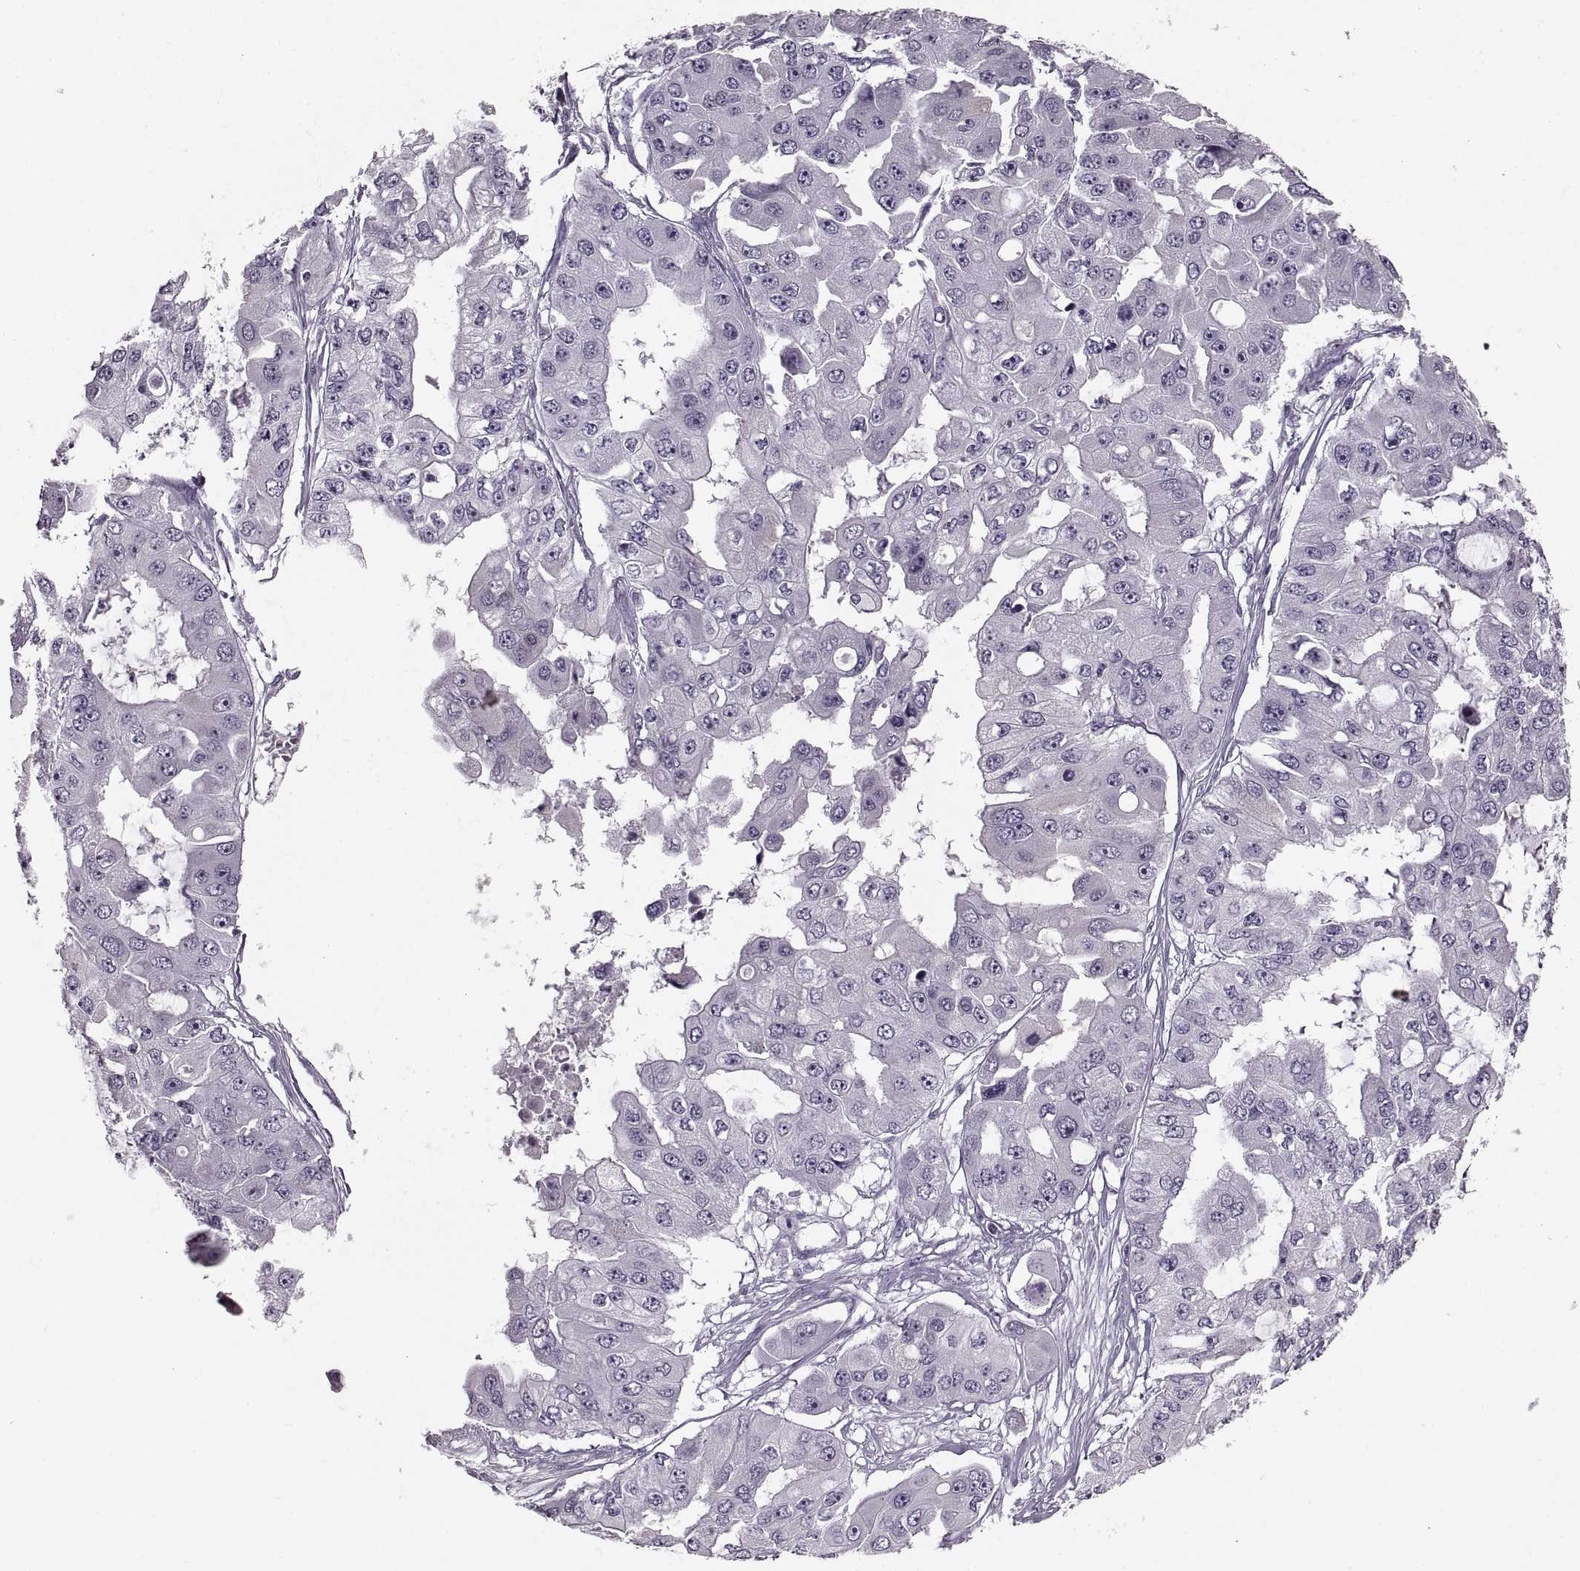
{"staining": {"intensity": "negative", "quantity": "none", "location": "none"}, "tissue": "ovarian cancer", "cell_type": "Tumor cells", "image_type": "cancer", "snomed": [{"axis": "morphology", "description": "Cystadenocarcinoma, serous, NOS"}, {"axis": "topography", "description": "Ovary"}], "caption": "Micrograph shows no protein staining in tumor cells of ovarian cancer (serous cystadenocarcinoma) tissue.", "gene": "CNTN1", "patient": {"sex": "female", "age": 56}}